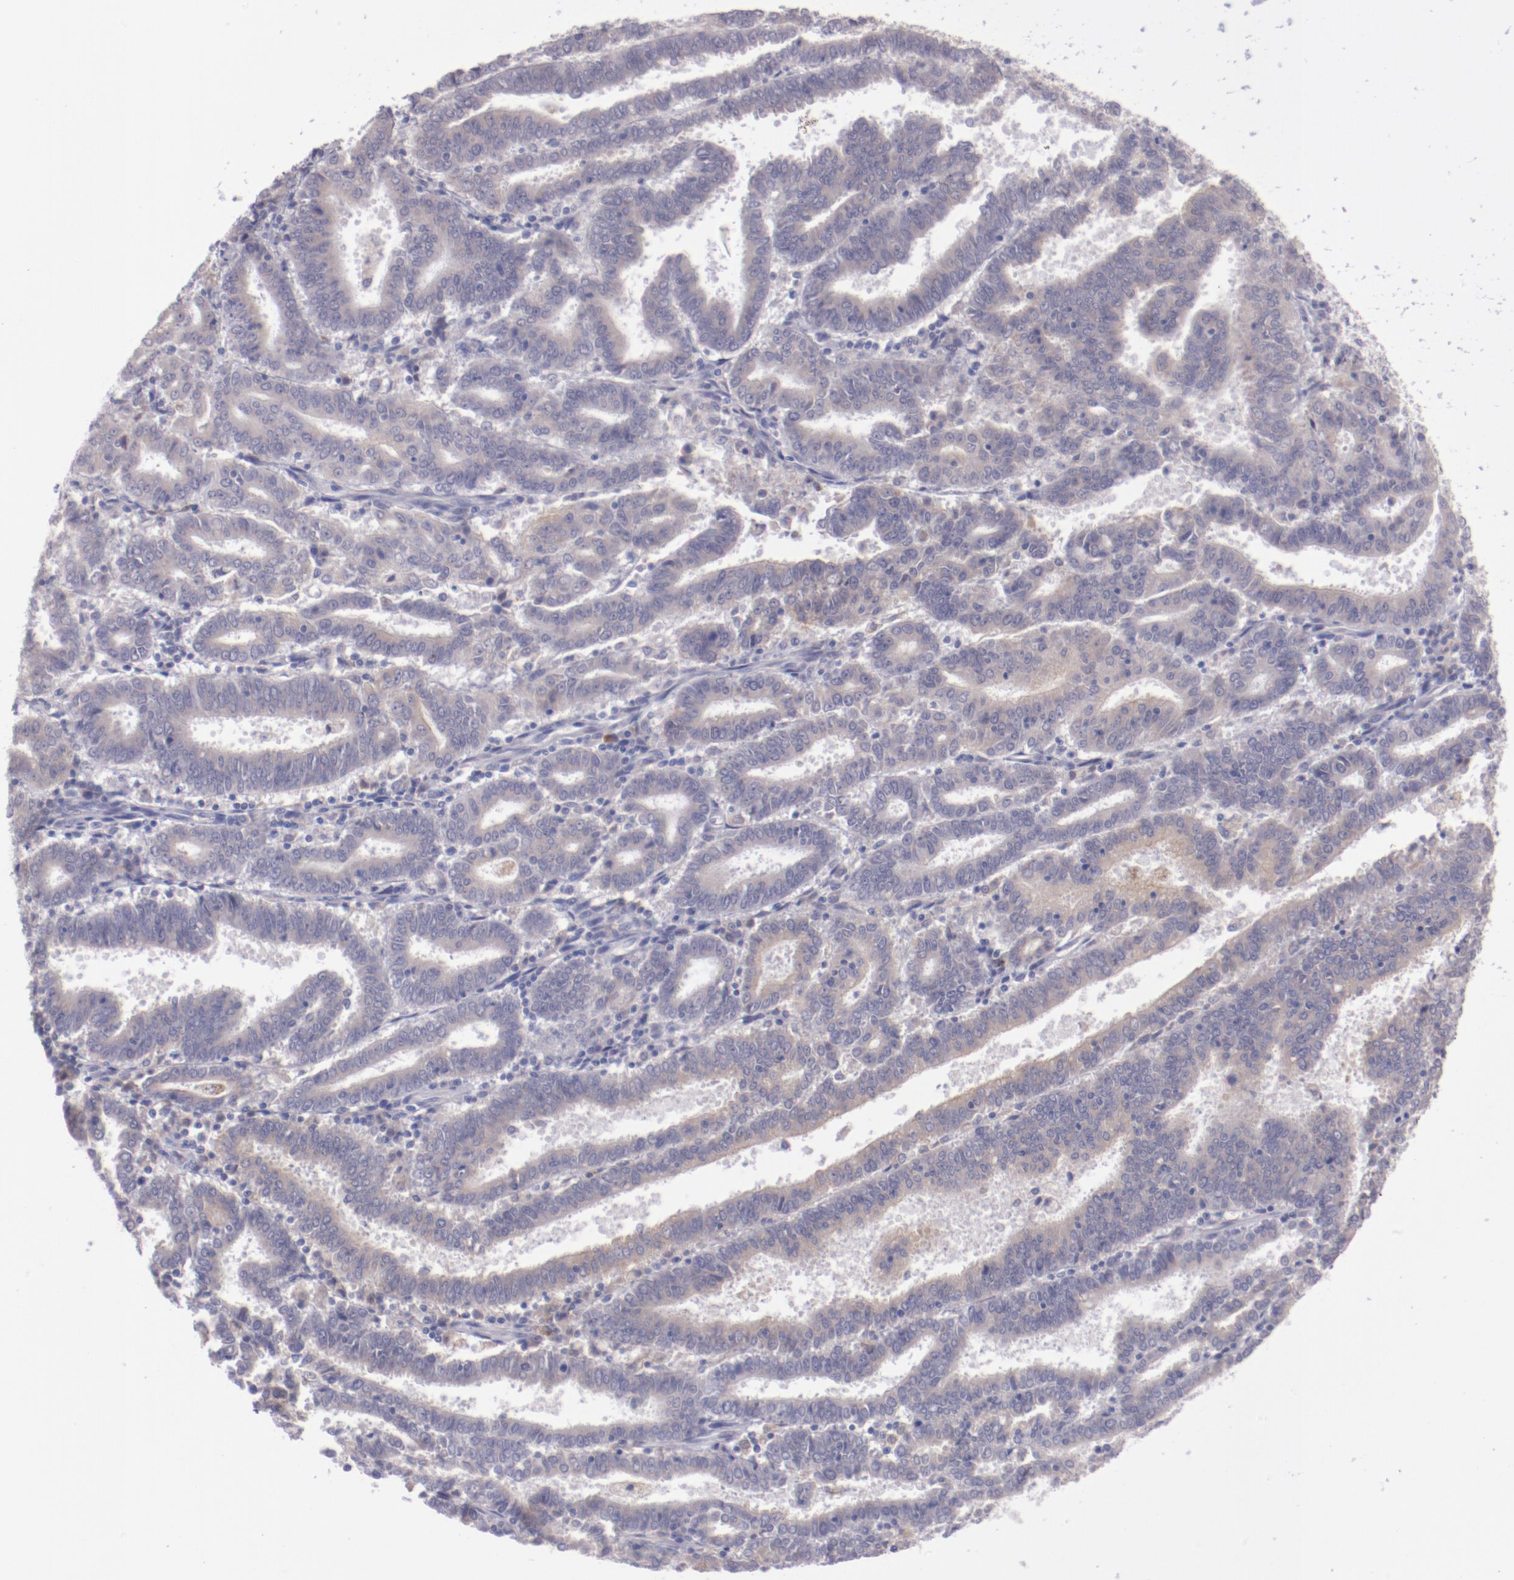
{"staining": {"intensity": "weak", "quantity": ">75%", "location": "cytoplasmic/membranous"}, "tissue": "endometrial cancer", "cell_type": "Tumor cells", "image_type": "cancer", "snomed": [{"axis": "morphology", "description": "Adenocarcinoma, NOS"}, {"axis": "topography", "description": "Uterus"}], "caption": "A photomicrograph of human endometrial adenocarcinoma stained for a protein reveals weak cytoplasmic/membranous brown staining in tumor cells.", "gene": "TRAF3", "patient": {"sex": "female", "age": 83}}